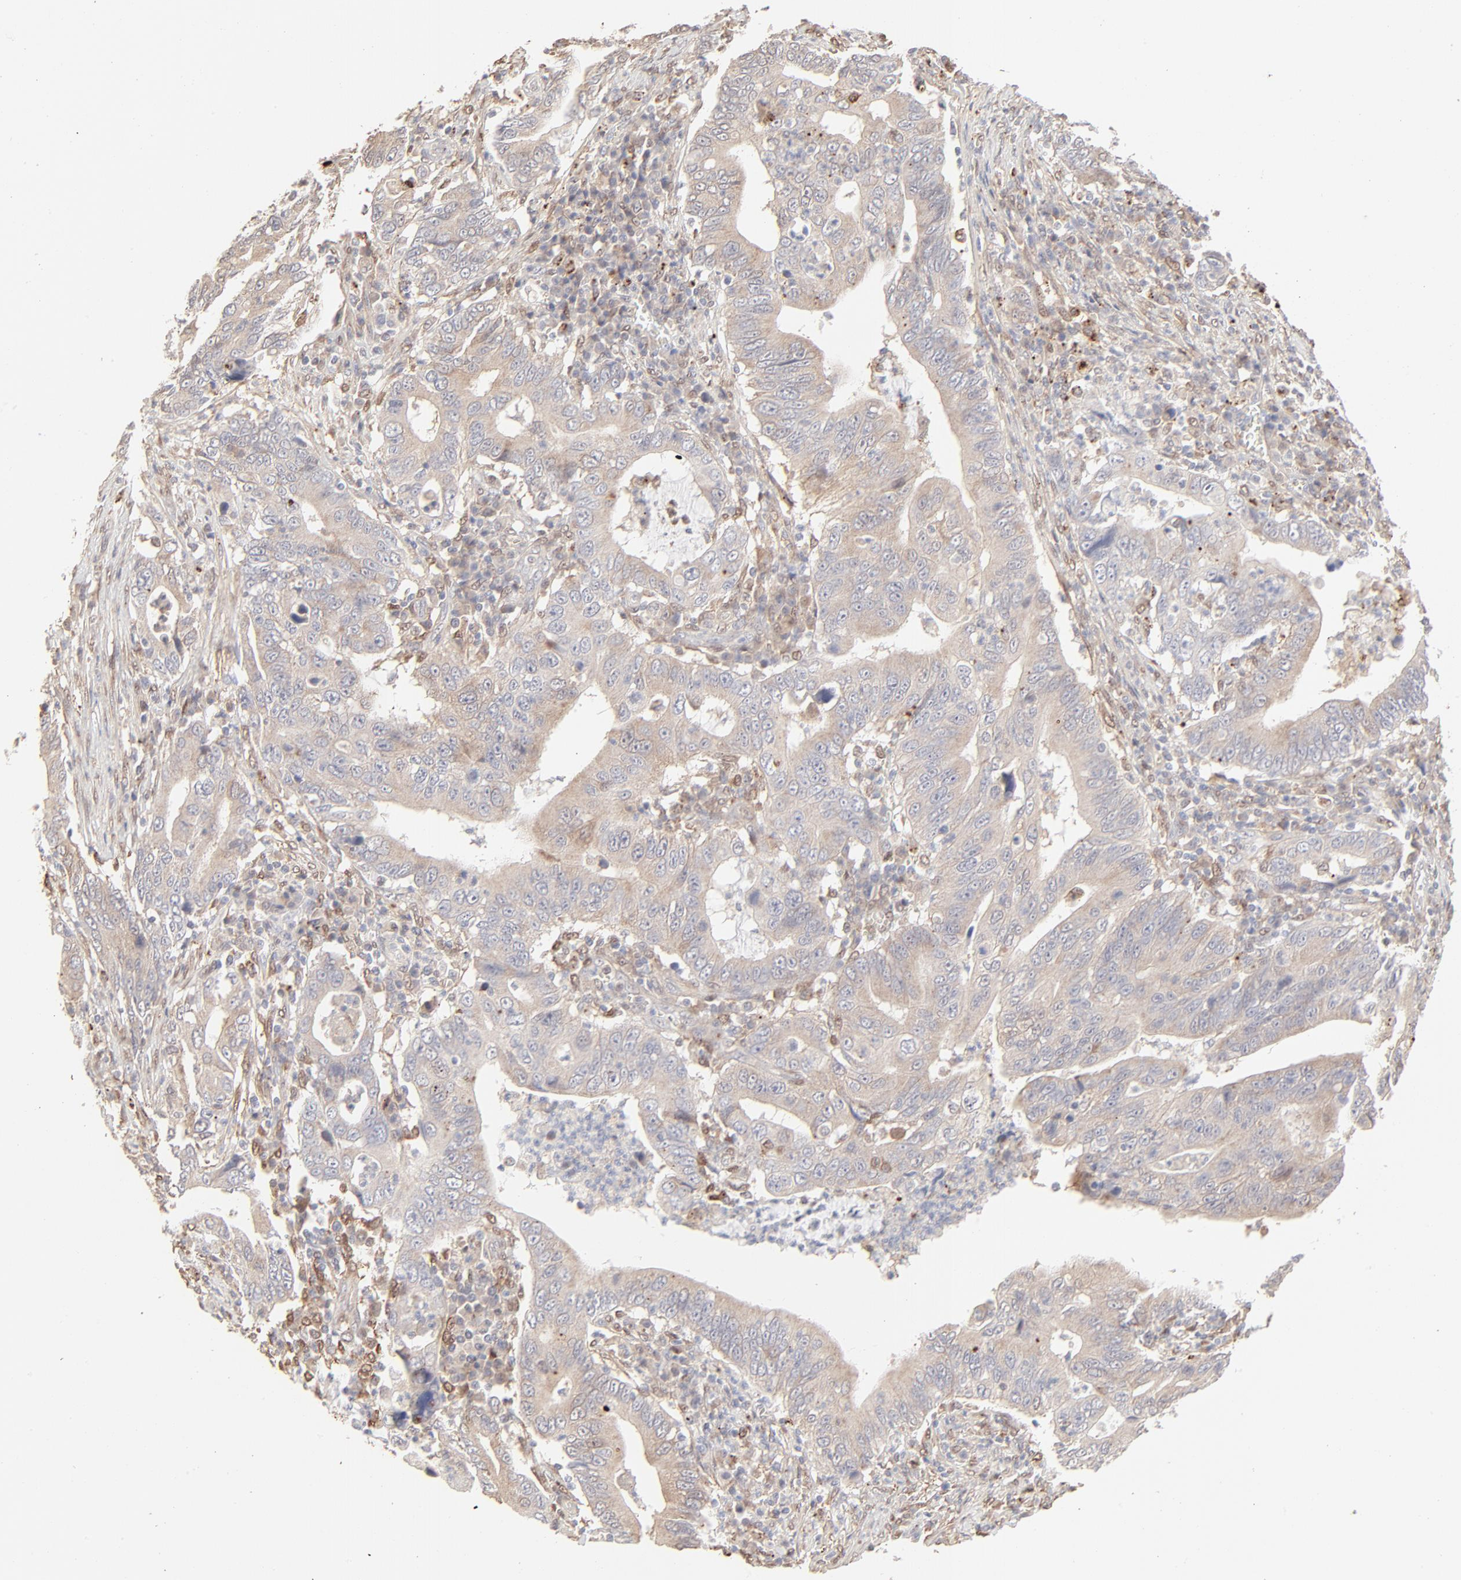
{"staining": {"intensity": "weak", "quantity": ">75%", "location": "cytoplasmic/membranous"}, "tissue": "stomach cancer", "cell_type": "Tumor cells", "image_type": "cancer", "snomed": [{"axis": "morphology", "description": "Adenocarcinoma, NOS"}, {"axis": "topography", "description": "Stomach, upper"}], "caption": "Protein staining of stomach cancer (adenocarcinoma) tissue demonstrates weak cytoplasmic/membranous staining in about >75% of tumor cells.", "gene": "LGALS2", "patient": {"sex": "male", "age": 63}}